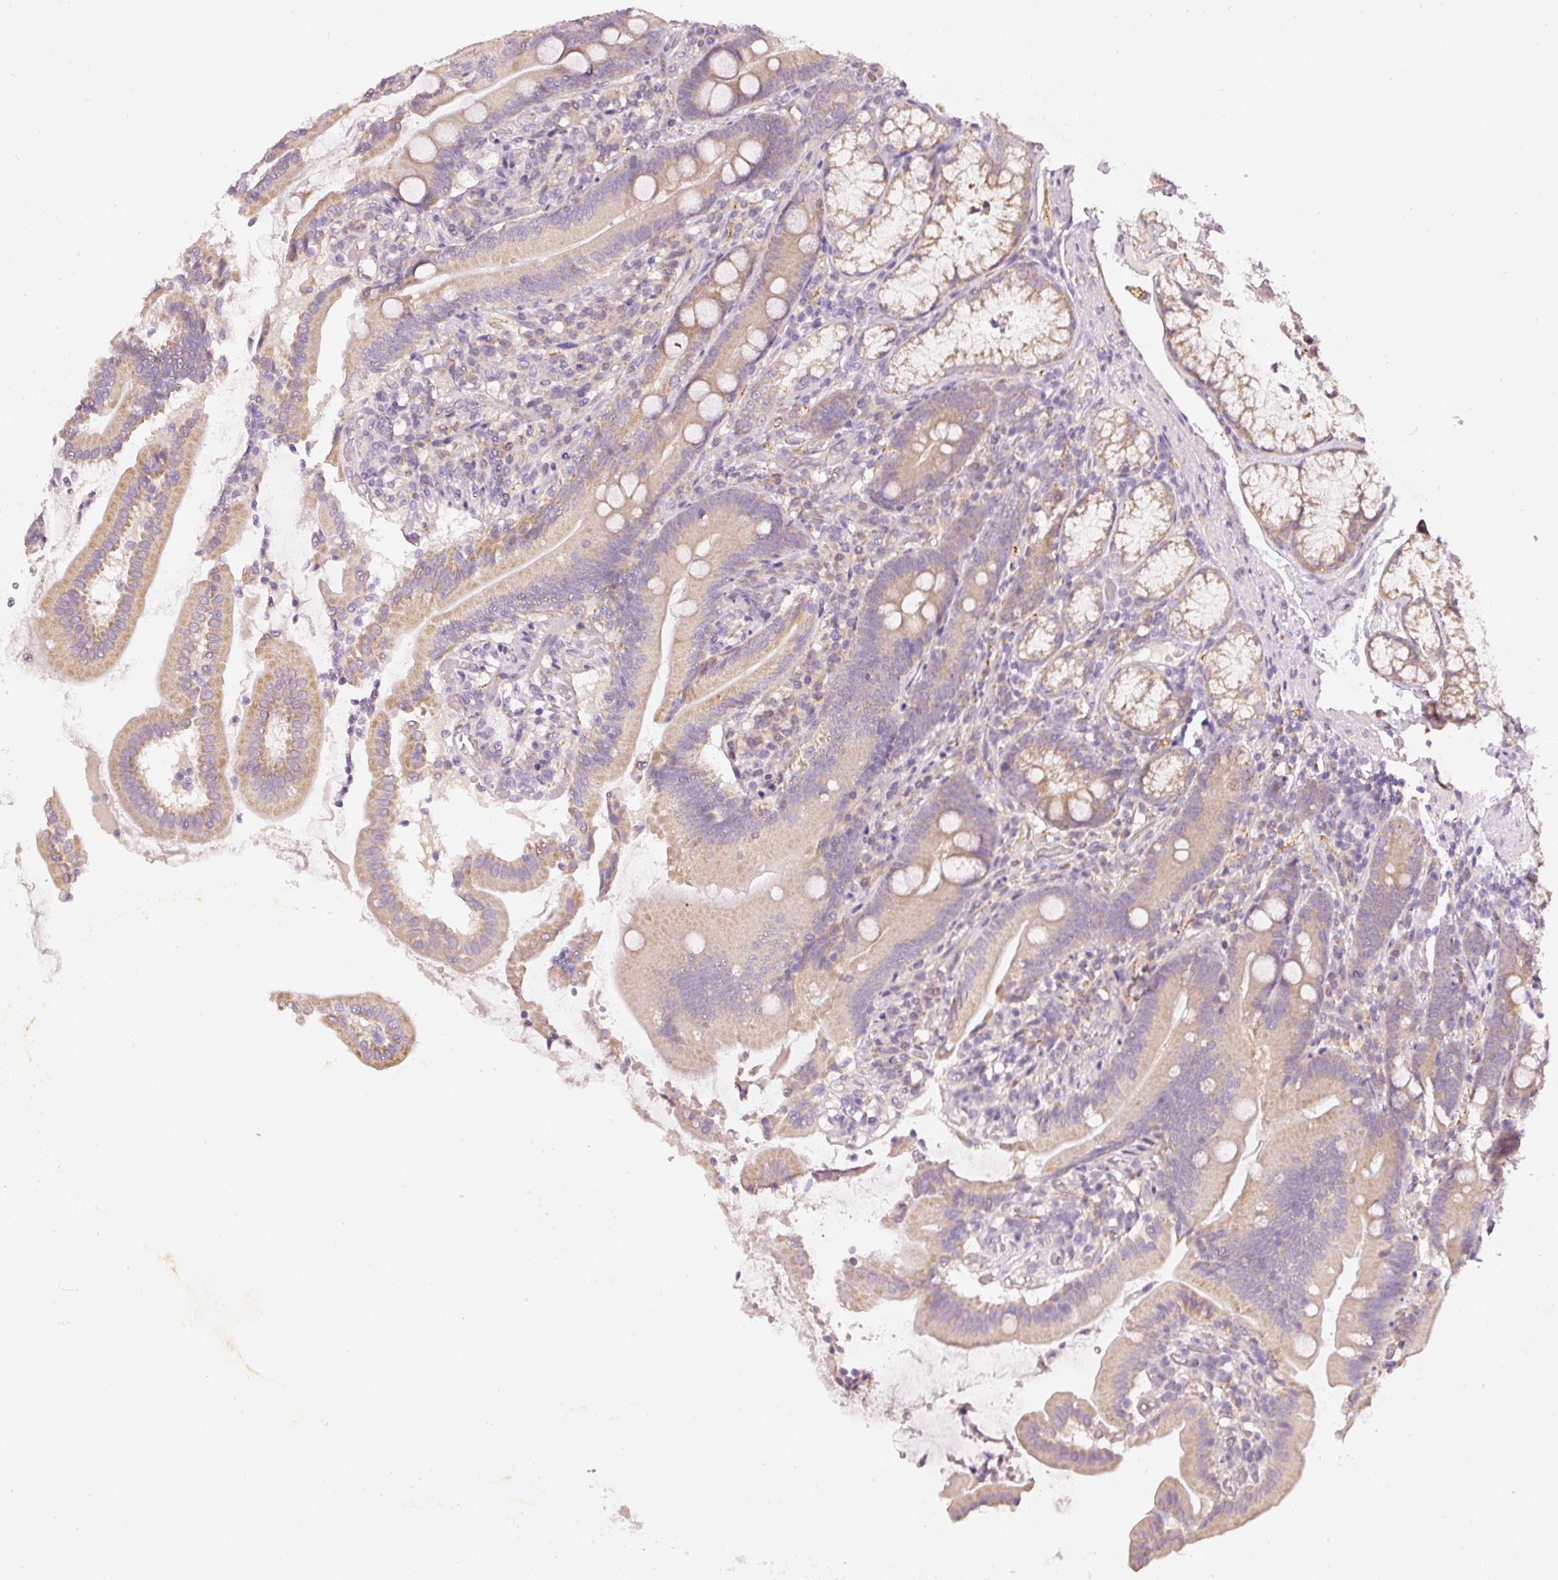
{"staining": {"intensity": "moderate", "quantity": "25%-75%", "location": "cytoplasmic/membranous"}, "tissue": "duodenum", "cell_type": "Glandular cells", "image_type": "normal", "snomed": [{"axis": "morphology", "description": "Normal tissue, NOS"}, {"axis": "topography", "description": "Duodenum"}], "caption": "High-magnification brightfield microscopy of normal duodenum stained with DAB (brown) and counterstained with hematoxylin (blue). glandular cells exhibit moderate cytoplasmic/membranous staining is identified in approximately25%-75% of cells.", "gene": "RGL2", "patient": {"sex": "female", "age": 67}}